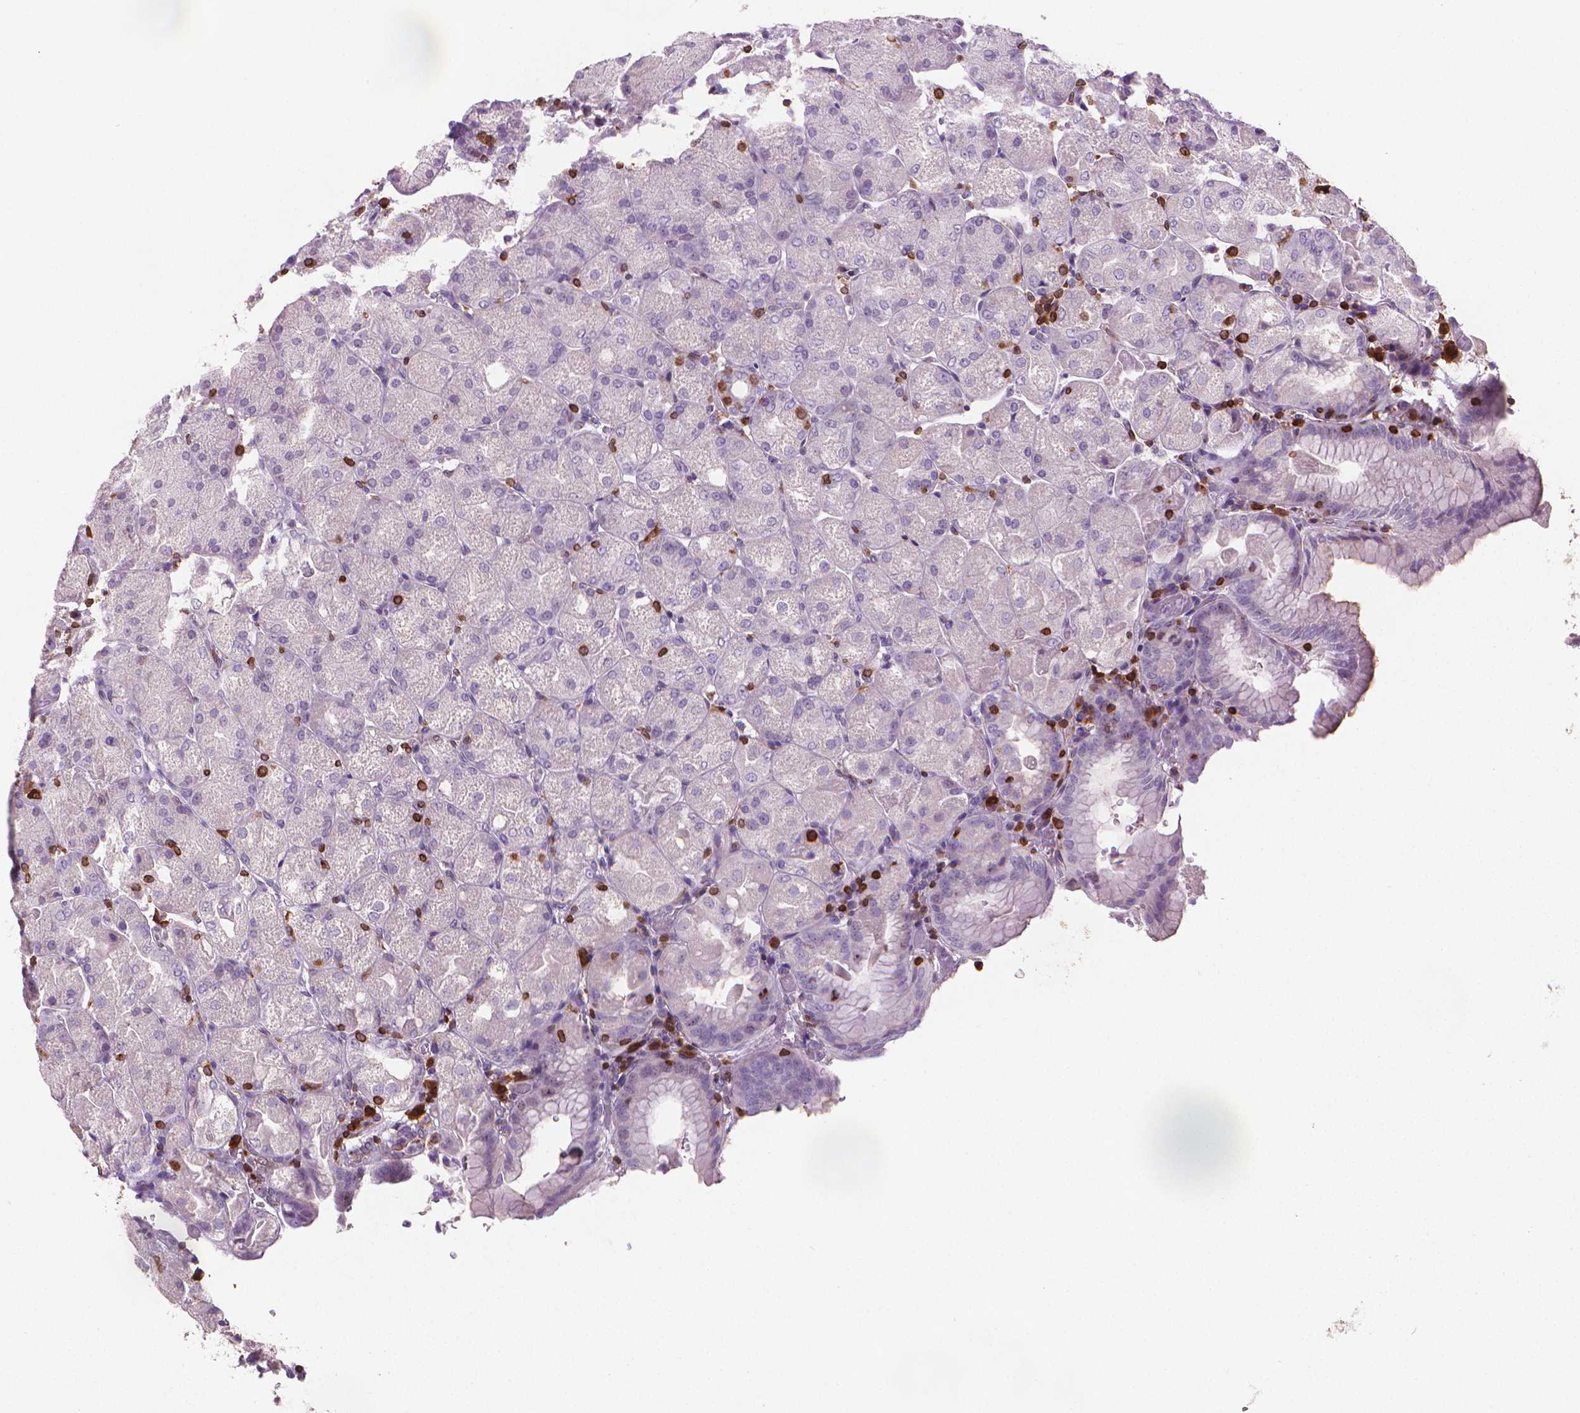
{"staining": {"intensity": "negative", "quantity": "none", "location": "none"}, "tissue": "stomach", "cell_type": "Glandular cells", "image_type": "normal", "snomed": [{"axis": "morphology", "description": "Normal tissue, NOS"}, {"axis": "topography", "description": "Stomach, upper"}, {"axis": "topography", "description": "Stomach"}, {"axis": "topography", "description": "Stomach, lower"}], "caption": "IHC micrograph of normal stomach: stomach stained with DAB exhibits no significant protein staining in glandular cells.", "gene": "BCL2", "patient": {"sex": "male", "age": 62}}